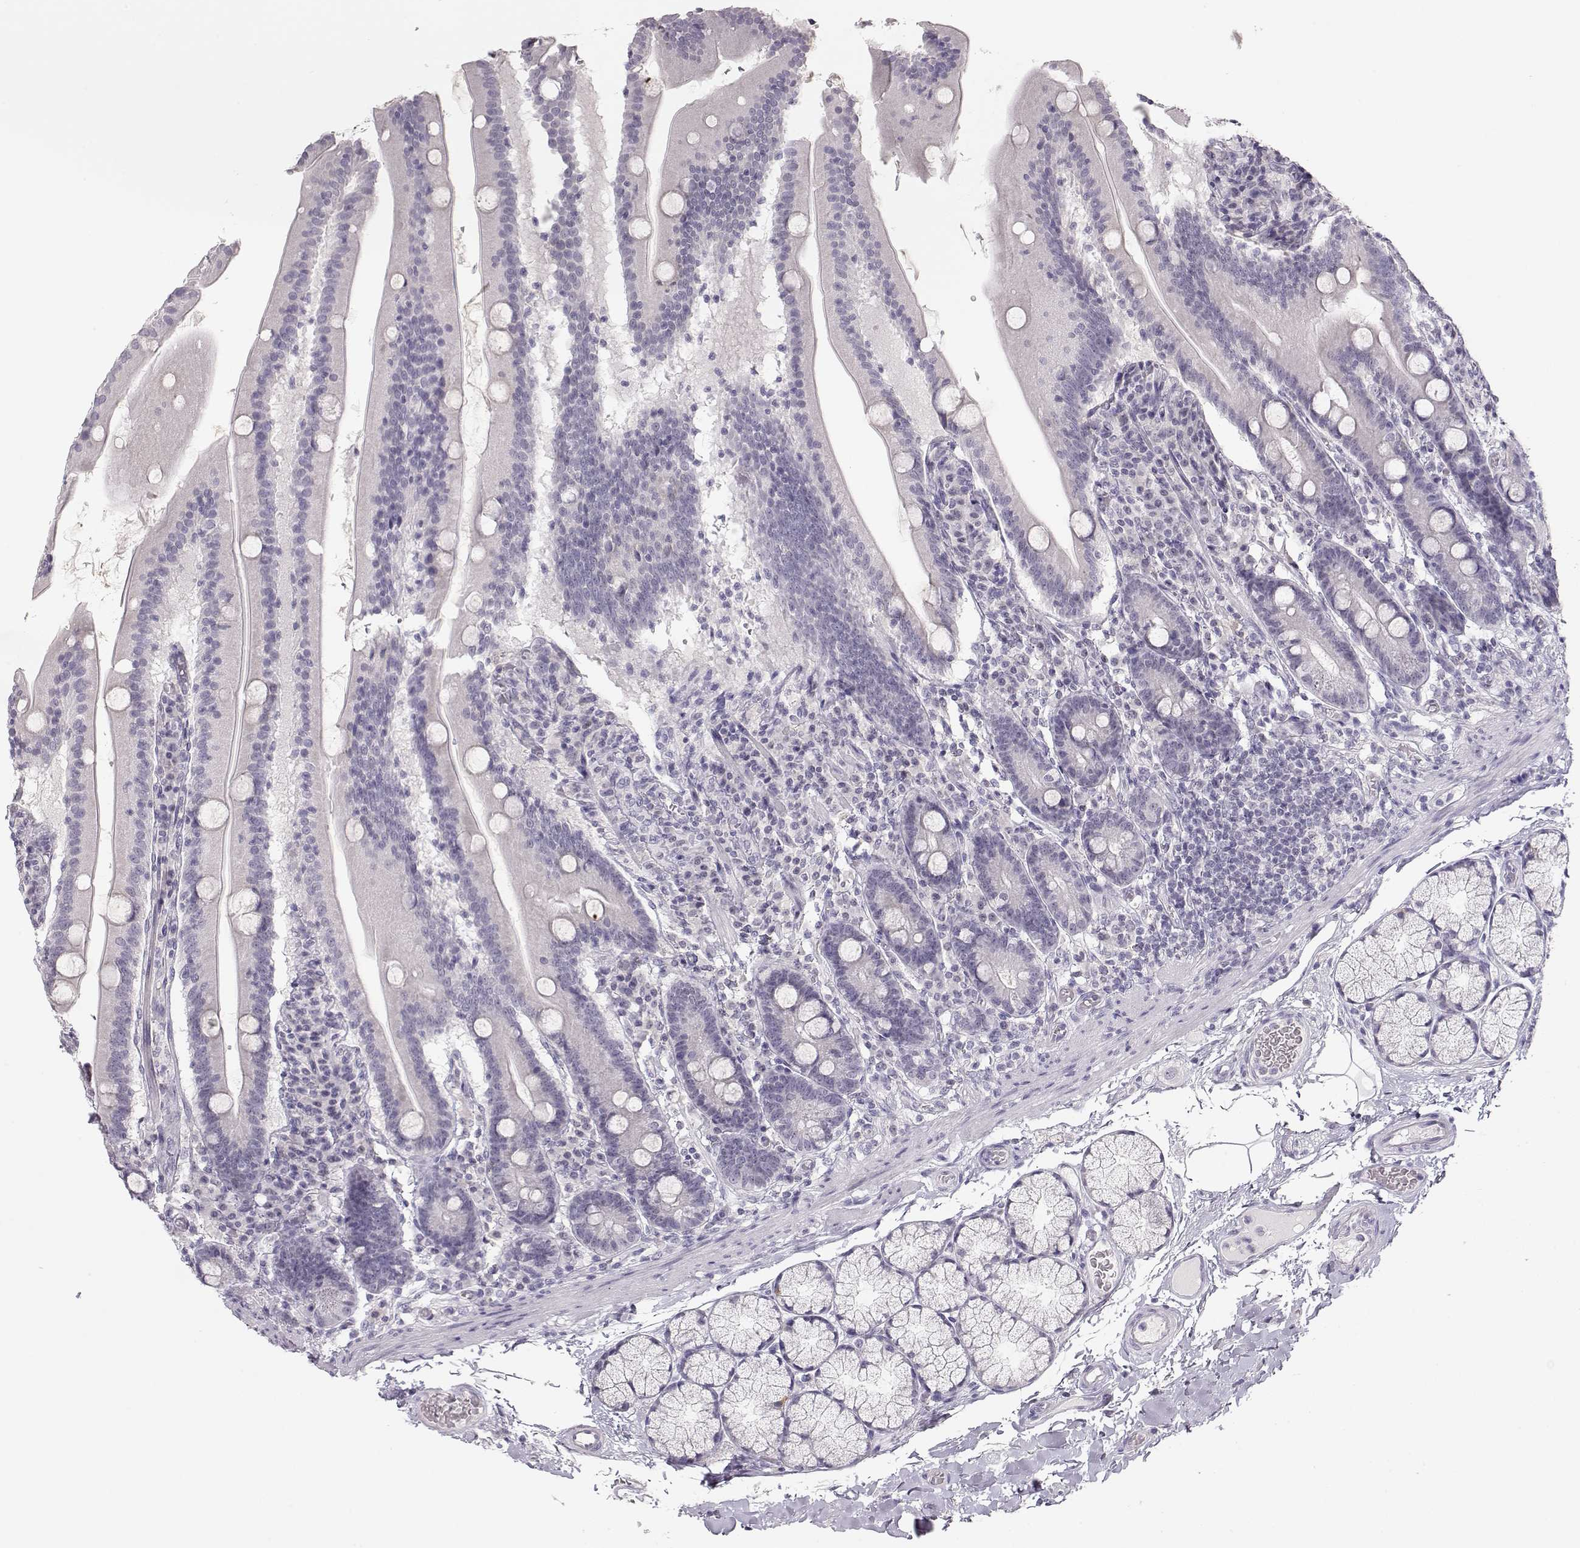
{"staining": {"intensity": "negative", "quantity": "none", "location": "none"}, "tissue": "small intestine", "cell_type": "Glandular cells", "image_type": "normal", "snomed": [{"axis": "morphology", "description": "Normal tissue, NOS"}, {"axis": "topography", "description": "Small intestine"}], "caption": "Glandular cells show no significant protein expression in normal small intestine. (Brightfield microscopy of DAB (3,3'-diaminobenzidine) IHC at high magnification).", "gene": "IMPG1", "patient": {"sex": "male", "age": 37}}